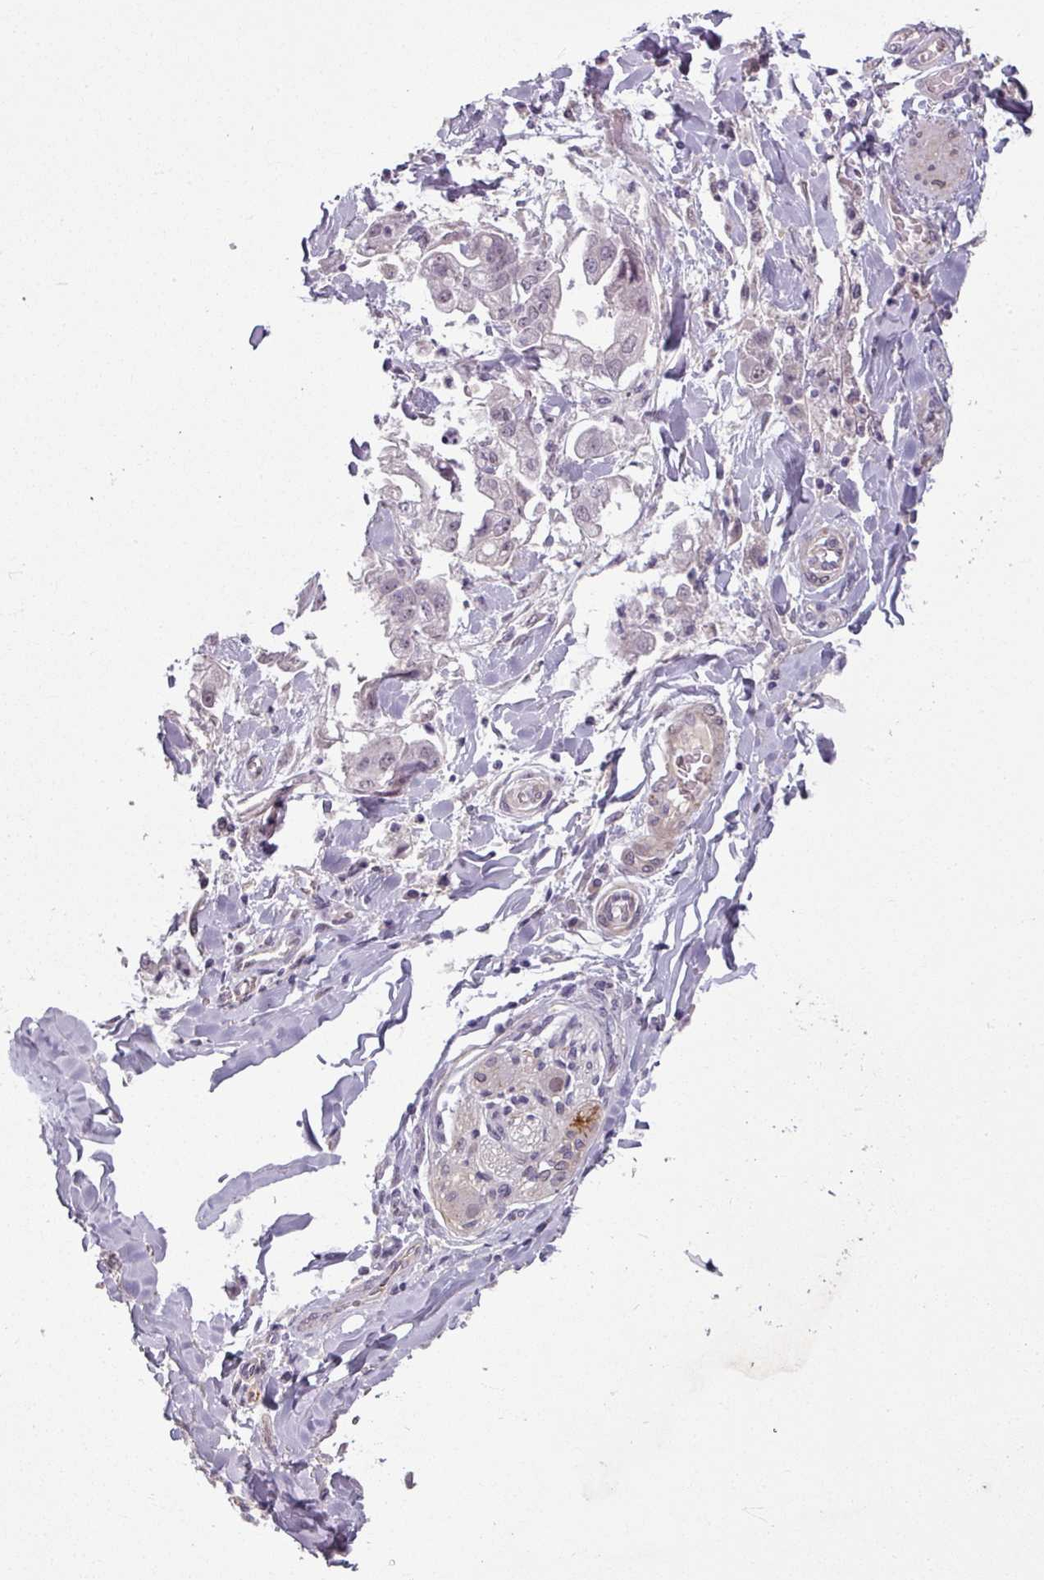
{"staining": {"intensity": "weak", "quantity": "<25%", "location": "nuclear"}, "tissue": "stomach cancer", "cell_type": "Tumor cells", "image_type": "cancer", "snomed": [{"axis": "morphology", "description": "Adenocarcinoma, NOS"}, {"axis": "topography", "description": "Stomach"}], "caption": "The photomicrograph shows no significant expression in tumor cells of stomach cancer.", "gene": "UVSSA", "patient": {"sex": "male", "age": 62}}